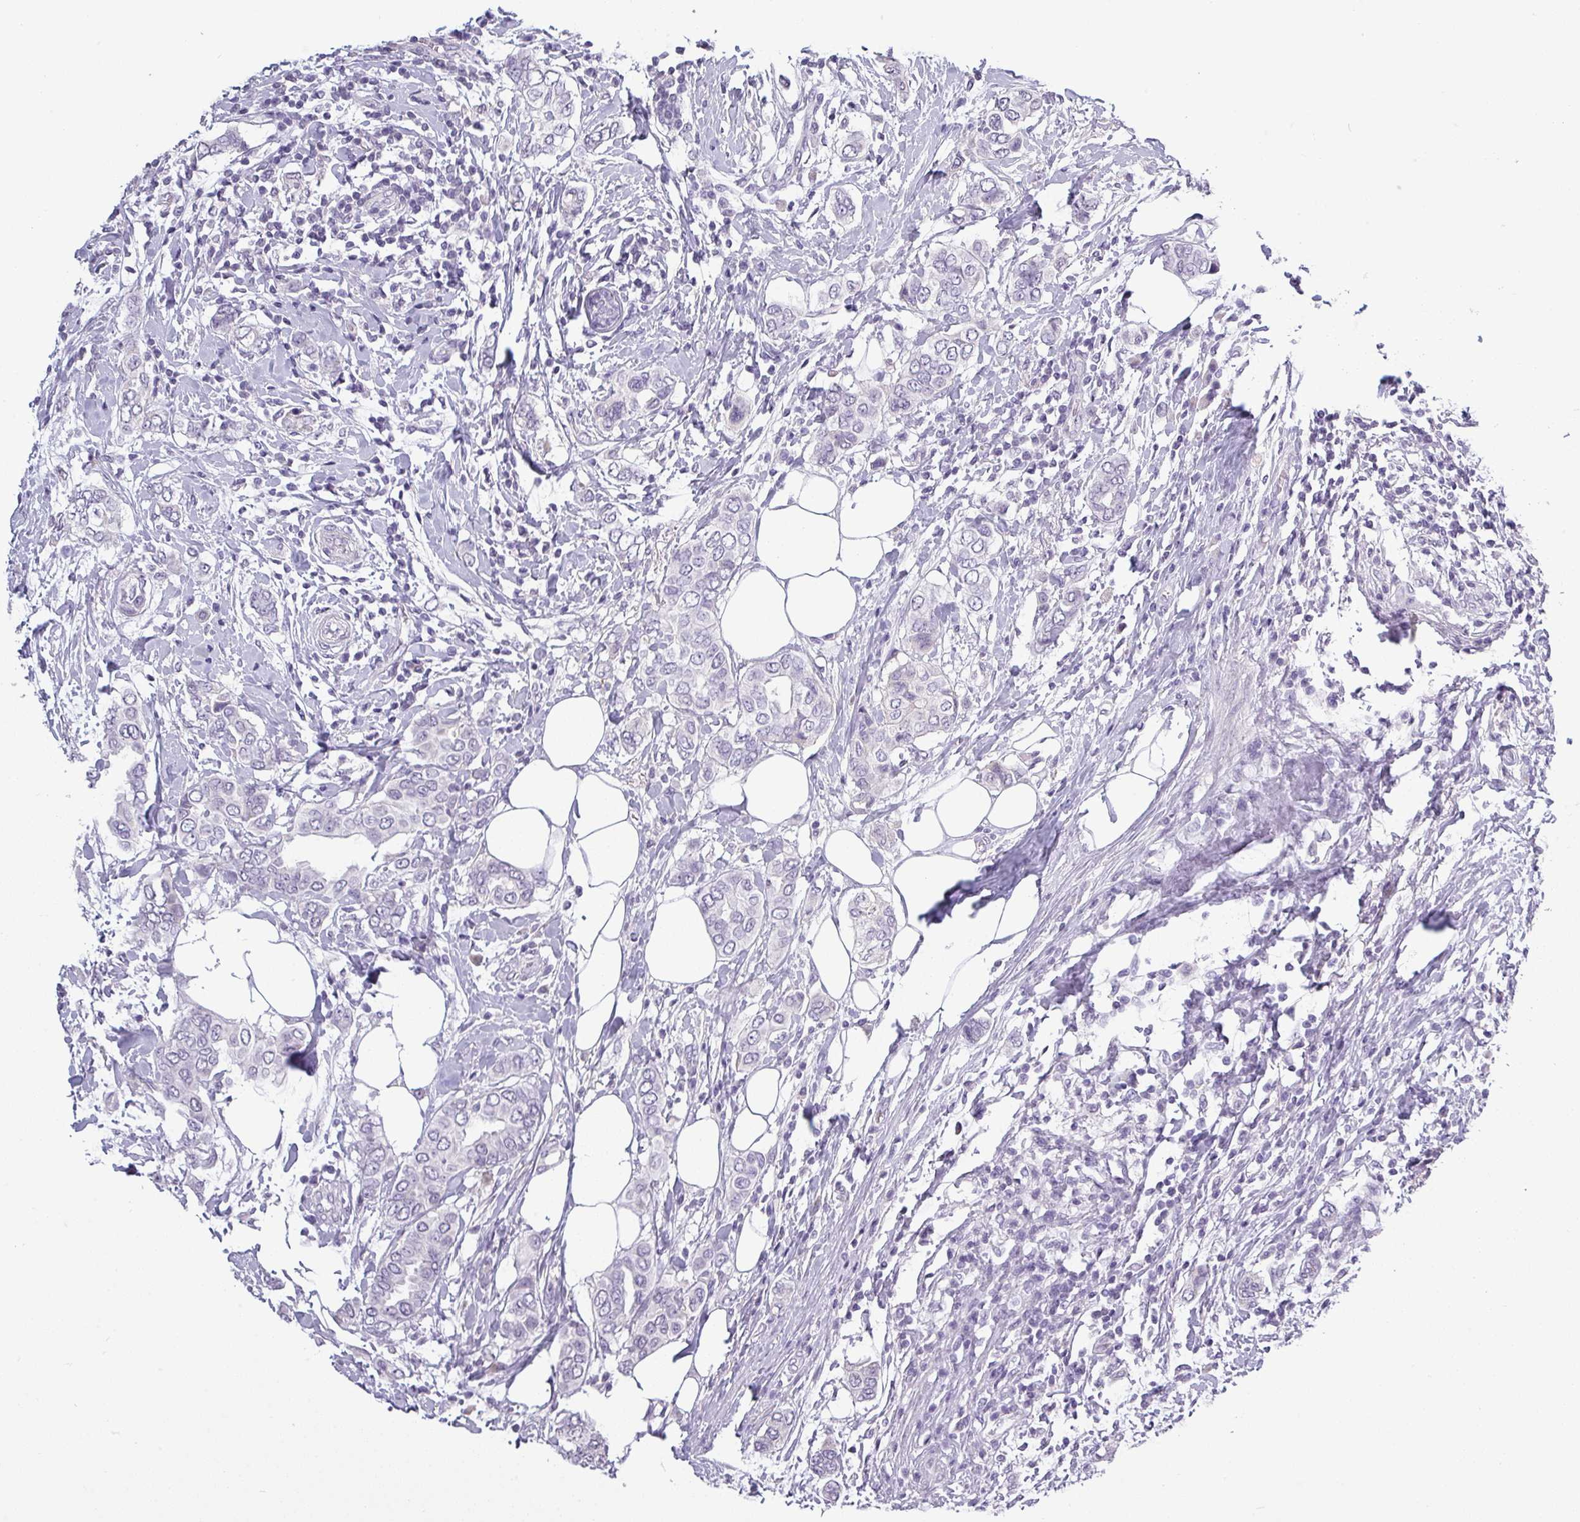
{"staining": {"intensity": "negative", "quantity": "none", "location": "none"}, "tissue": "breast cancer", "cell_type": "Tumor cells", "image_type": "cancer", "snomed": [{"axis": "morphology", "description": "Lobular carcinoma"}, {"axis": "topography", "description": "Breast"}], "caption": "High power microscopy photomicrograph of an IHC micrograph of breast lobular carcinoma, revealing no significant expression in tumor cells.", "gene": "SLC26A9", "patient": {"sex": "female", "age": 51}}